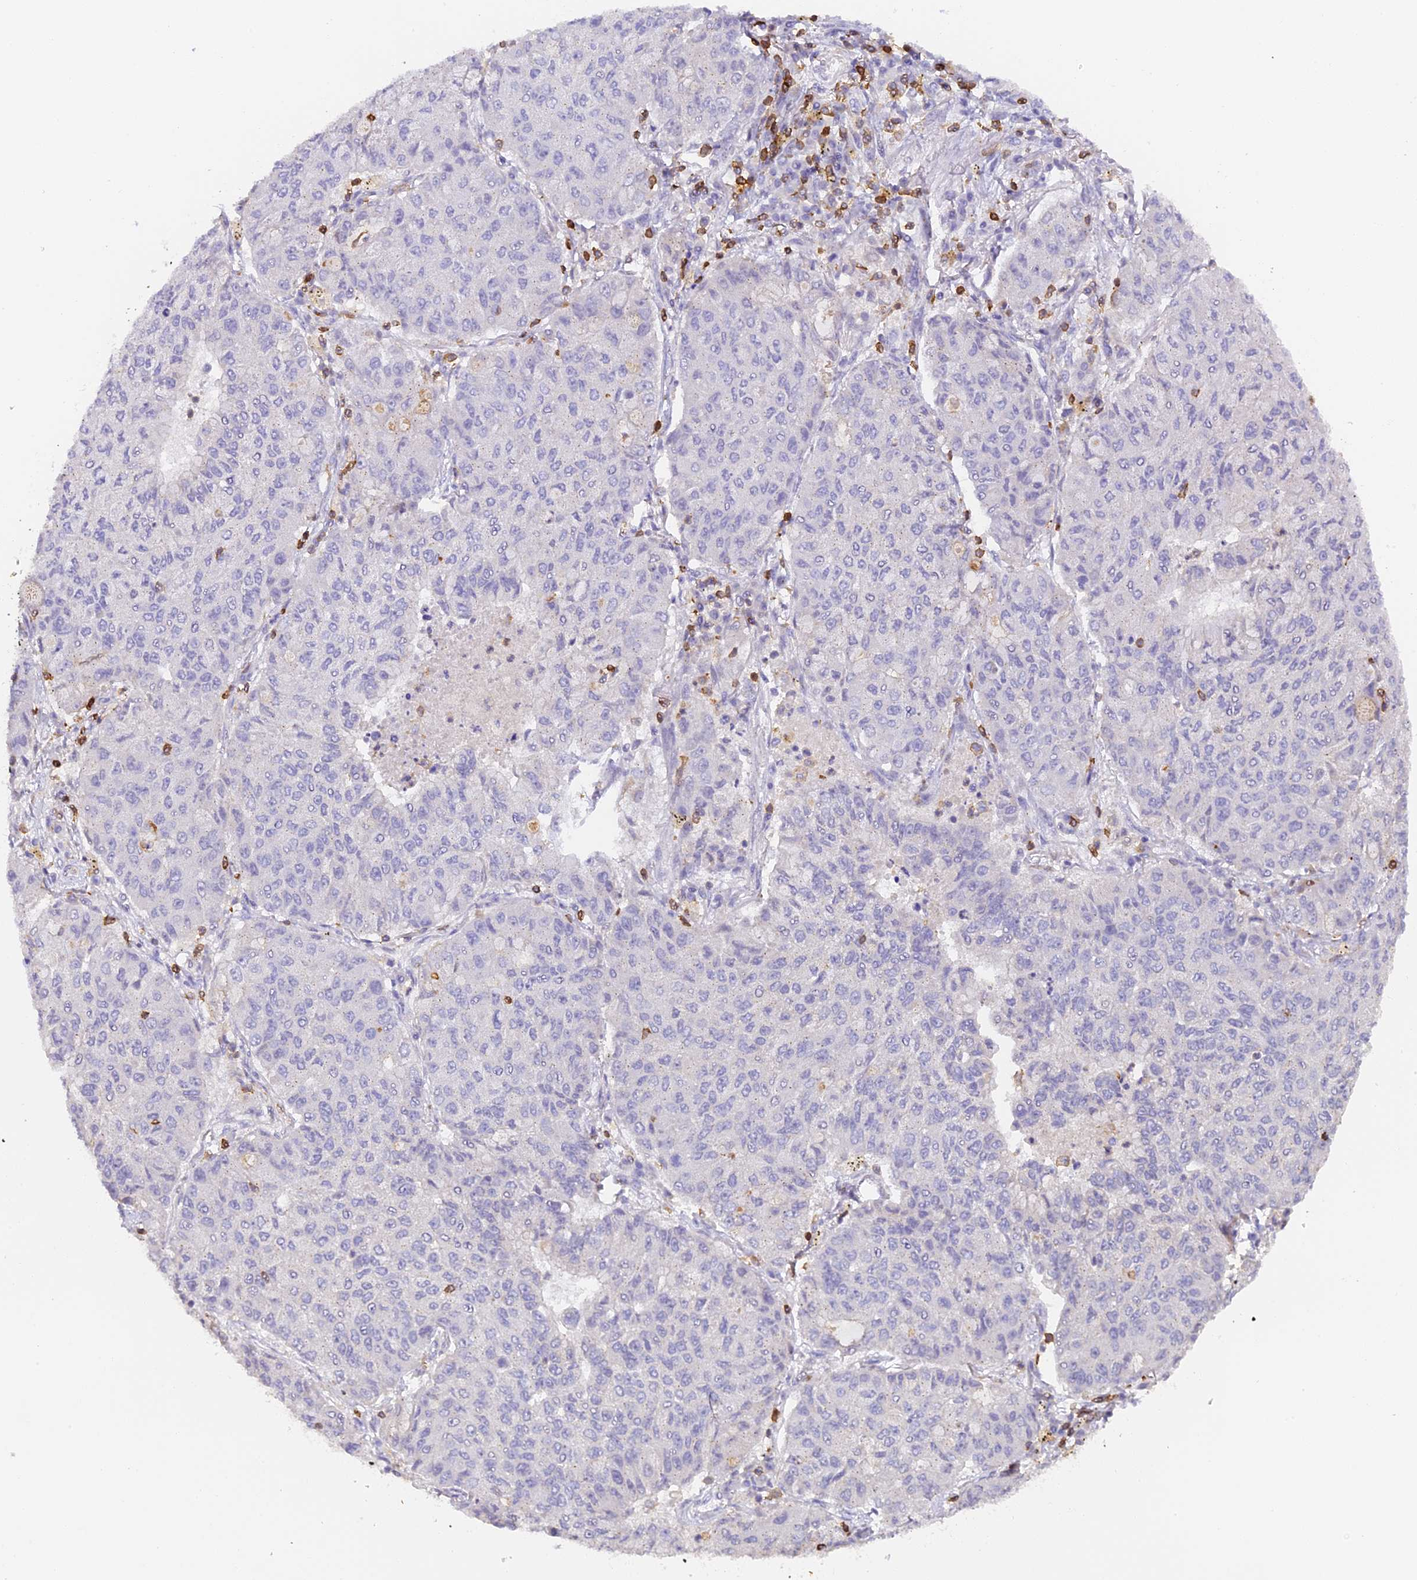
{"staining": {"intensity": "negative", "quantity": "none", "location": "none"}, "tissue": "lung cancer", "cell_type": "Tumor cells", "image_type": "cancer", "snomed": [{"axis": "morphology", "description": "Squamous cell carcinoma, NOS"}, {"axis": "topography", "description": "Lung"}], "caption": "IHC micrograph of human lung cancer (squamous cell carcinoma) stained for a protein (brown), which demonstrates no expression in tumor cells.", "gene": "FYB1", "patient": {"sex": "male", "age": 74}}